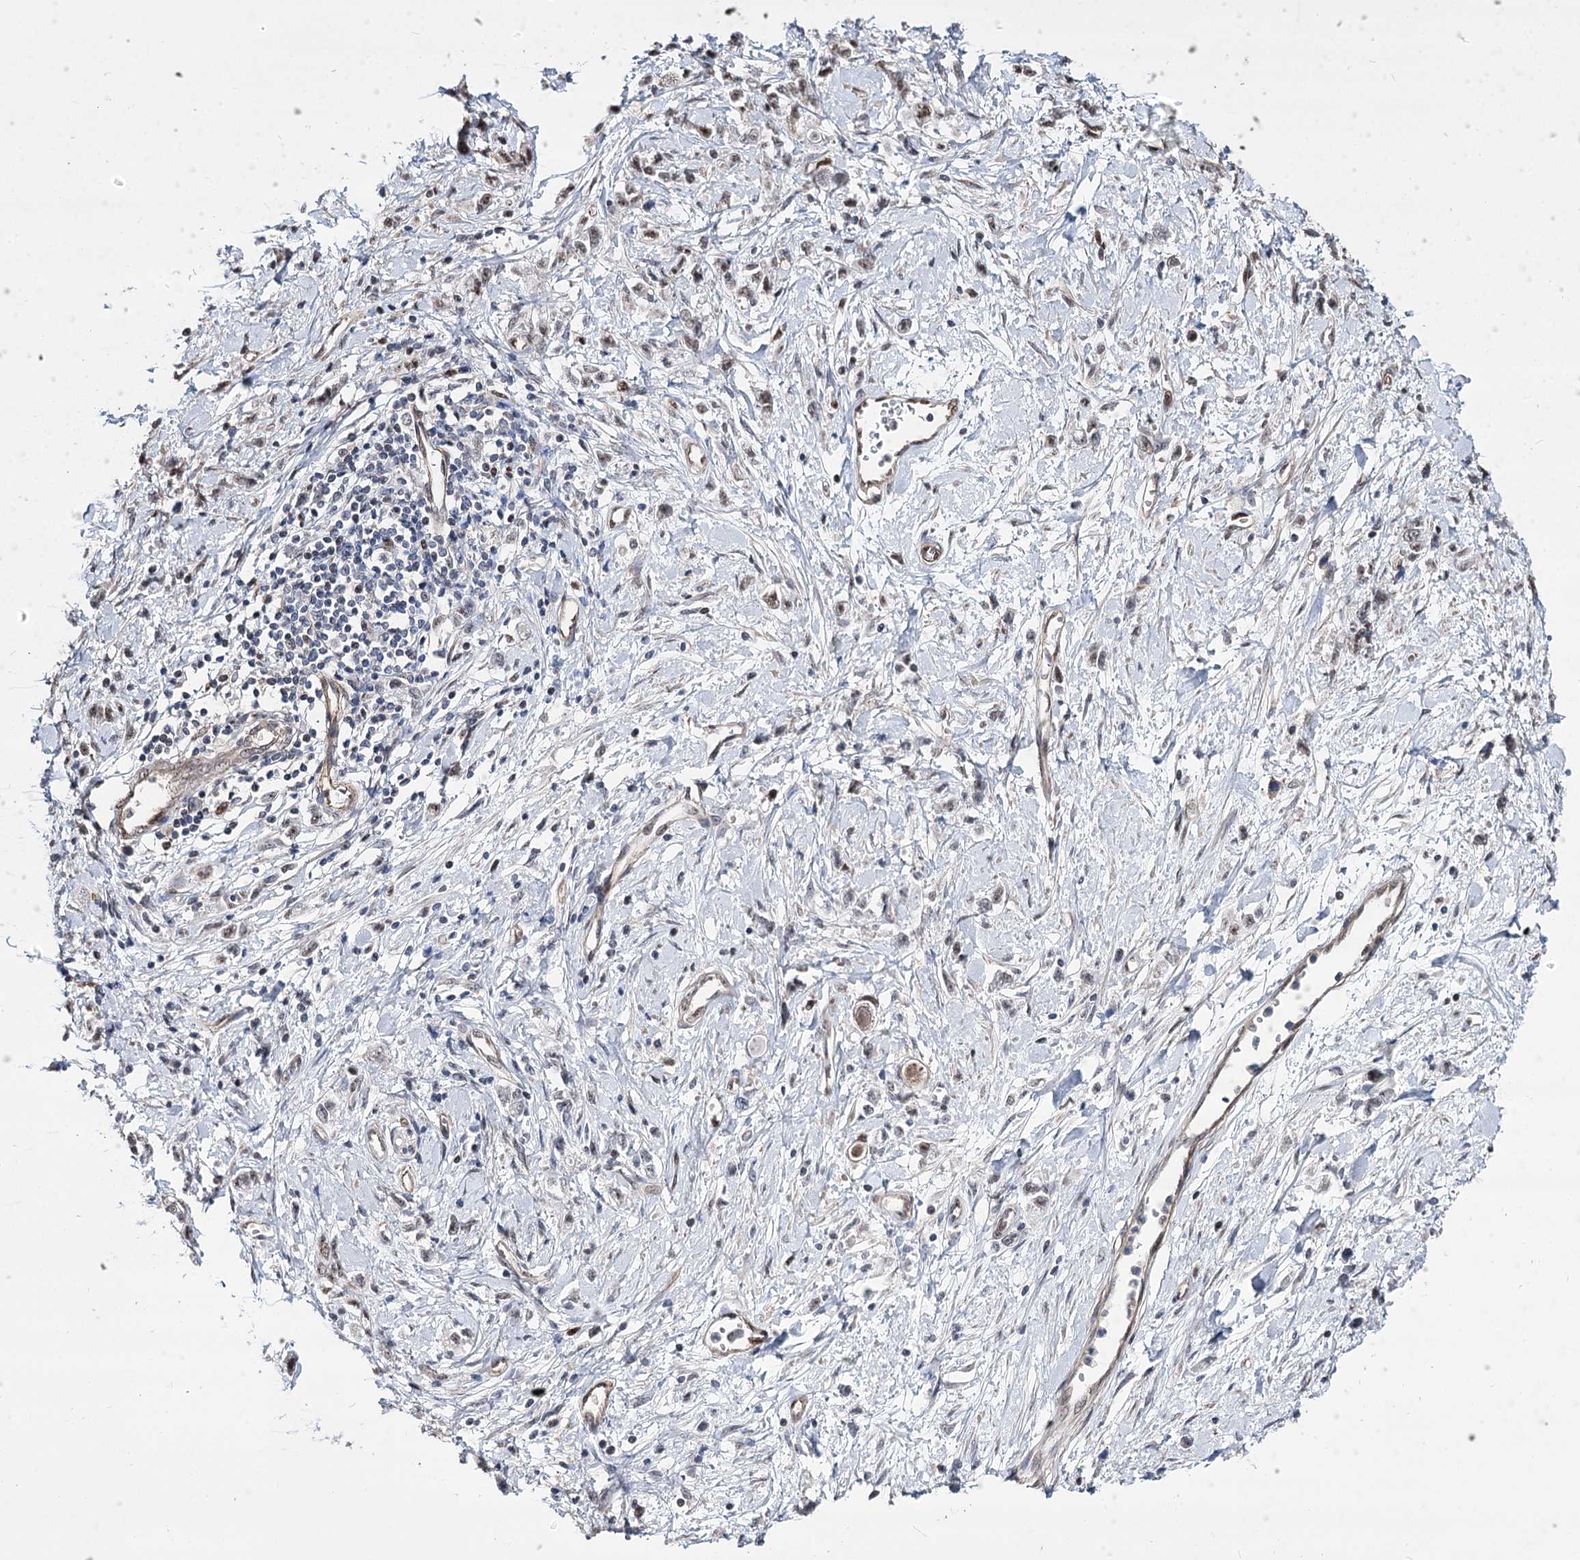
{"staining": {"intensity": "negative", "quantity": "none", "location": "none"}, "tissue": "stomach cancer", "cell_type": "Tumor cells", "image_type": "cancer", "snomed": [{"axis": "morphology", "description": "Adenocarcinoma, NOS"}, {"axis": "topography", "description": "Stomach"}], "caption": "Histopathology image shows no significant protein expression in tumor cells of adenocarcinoma (stomach). (DAB immunohistochemistry (IHC) with hematoxylin counter stain).", "gene": "CHMP7", "patient": {"sex": "female", "age": 76}}